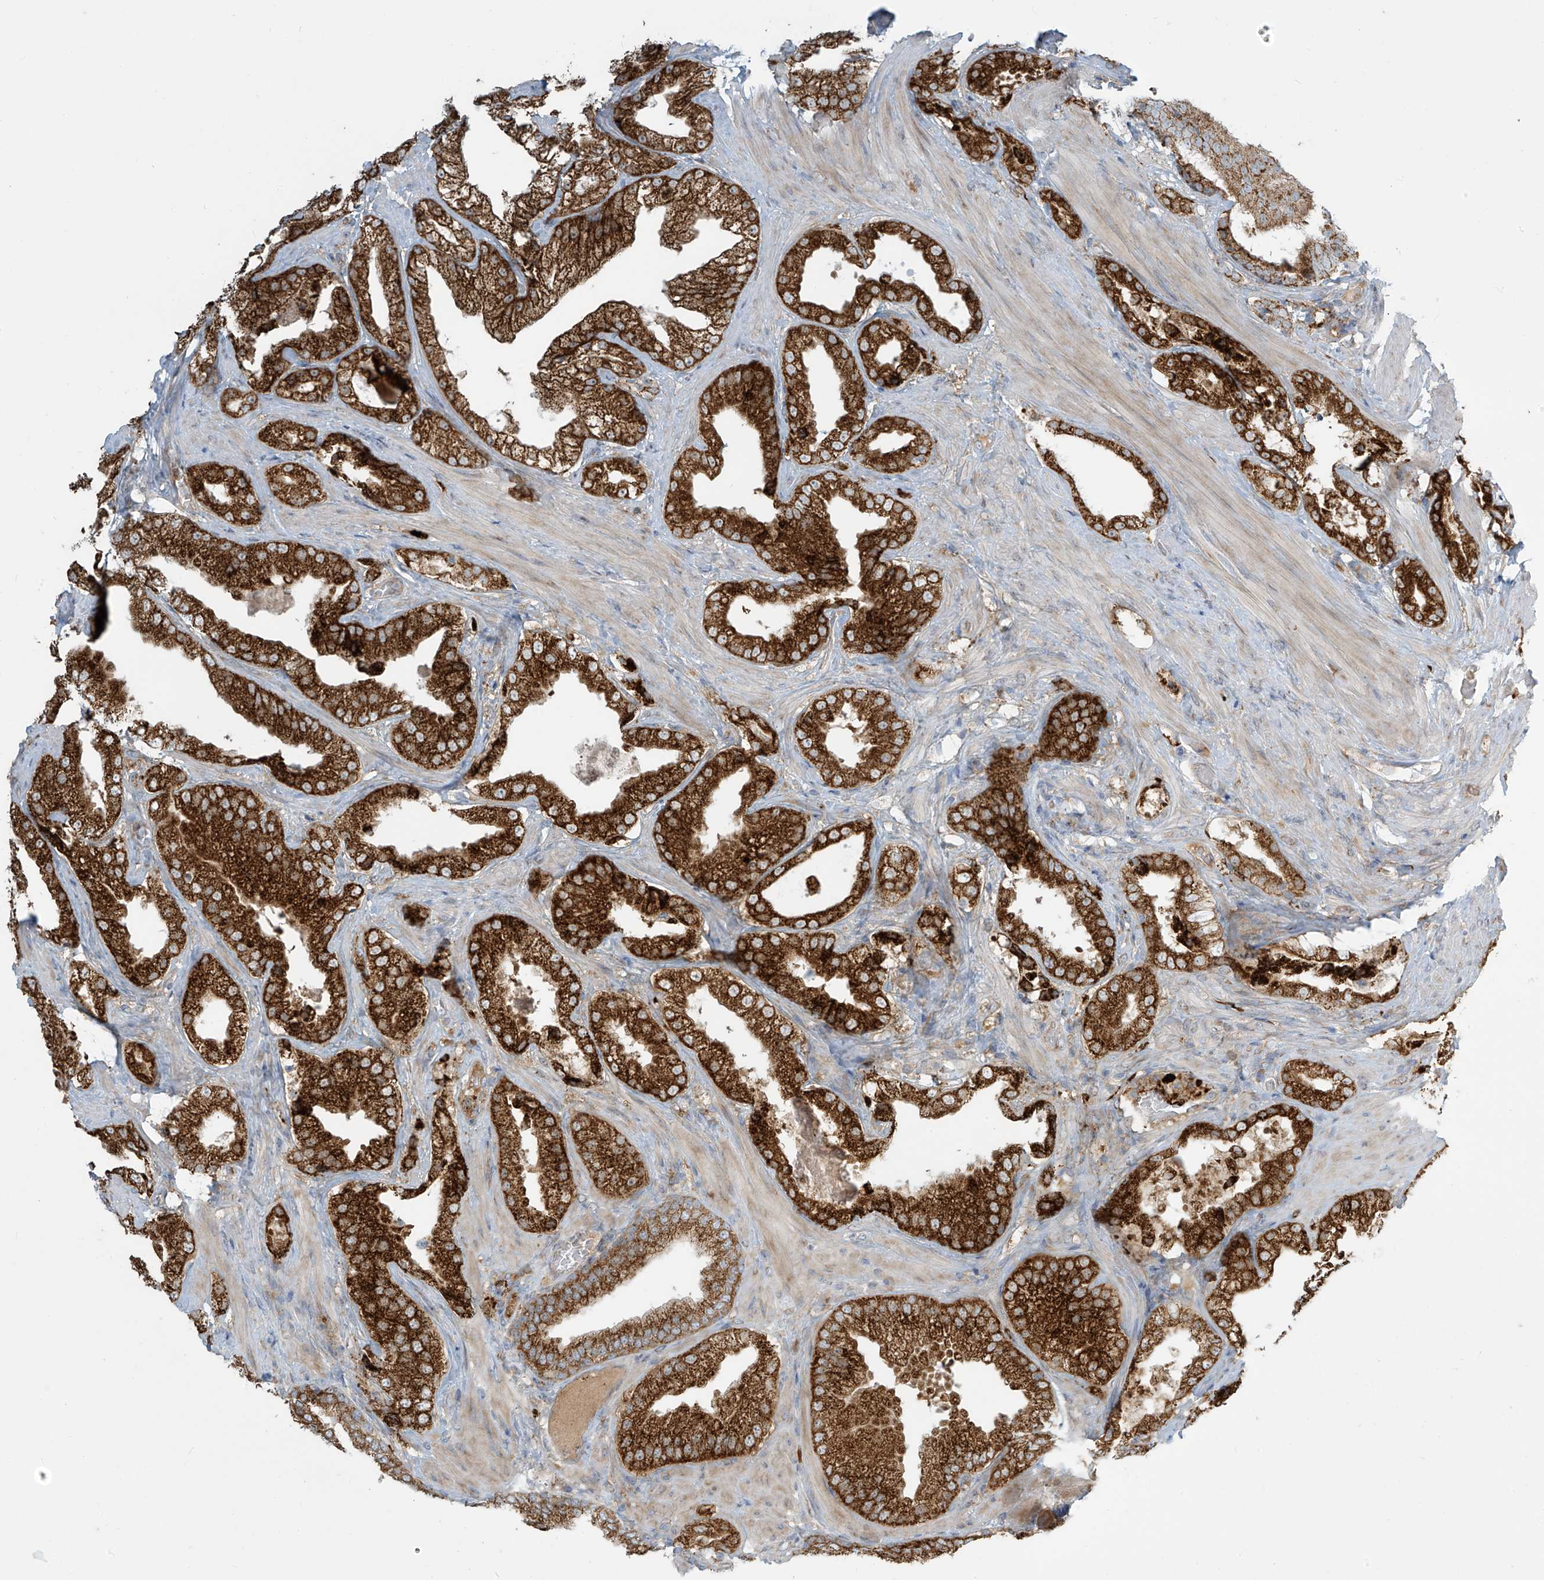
{"staining": {"intensity": "strong", "quantity": ">75%", "location": "cytoplasmic/membranous"}, "tissue": "prostate cancer", "cell_type": "Tumor cells", "image_type": "cancer", "snomed": [{"axis": "morphology", "description": "Adenocarcinoma, High grade"}, {"axis": "topography", "description": "Prostate"}], "caption": "The photomicrograph reveals a brown stain indicating the presence of a protein in the cytoplasmic/membranous of tumor cells in prostate high-grade adenocarcinoma.", "gene": "LZTS3", "patient": {"sex": "male", "age": 58}}